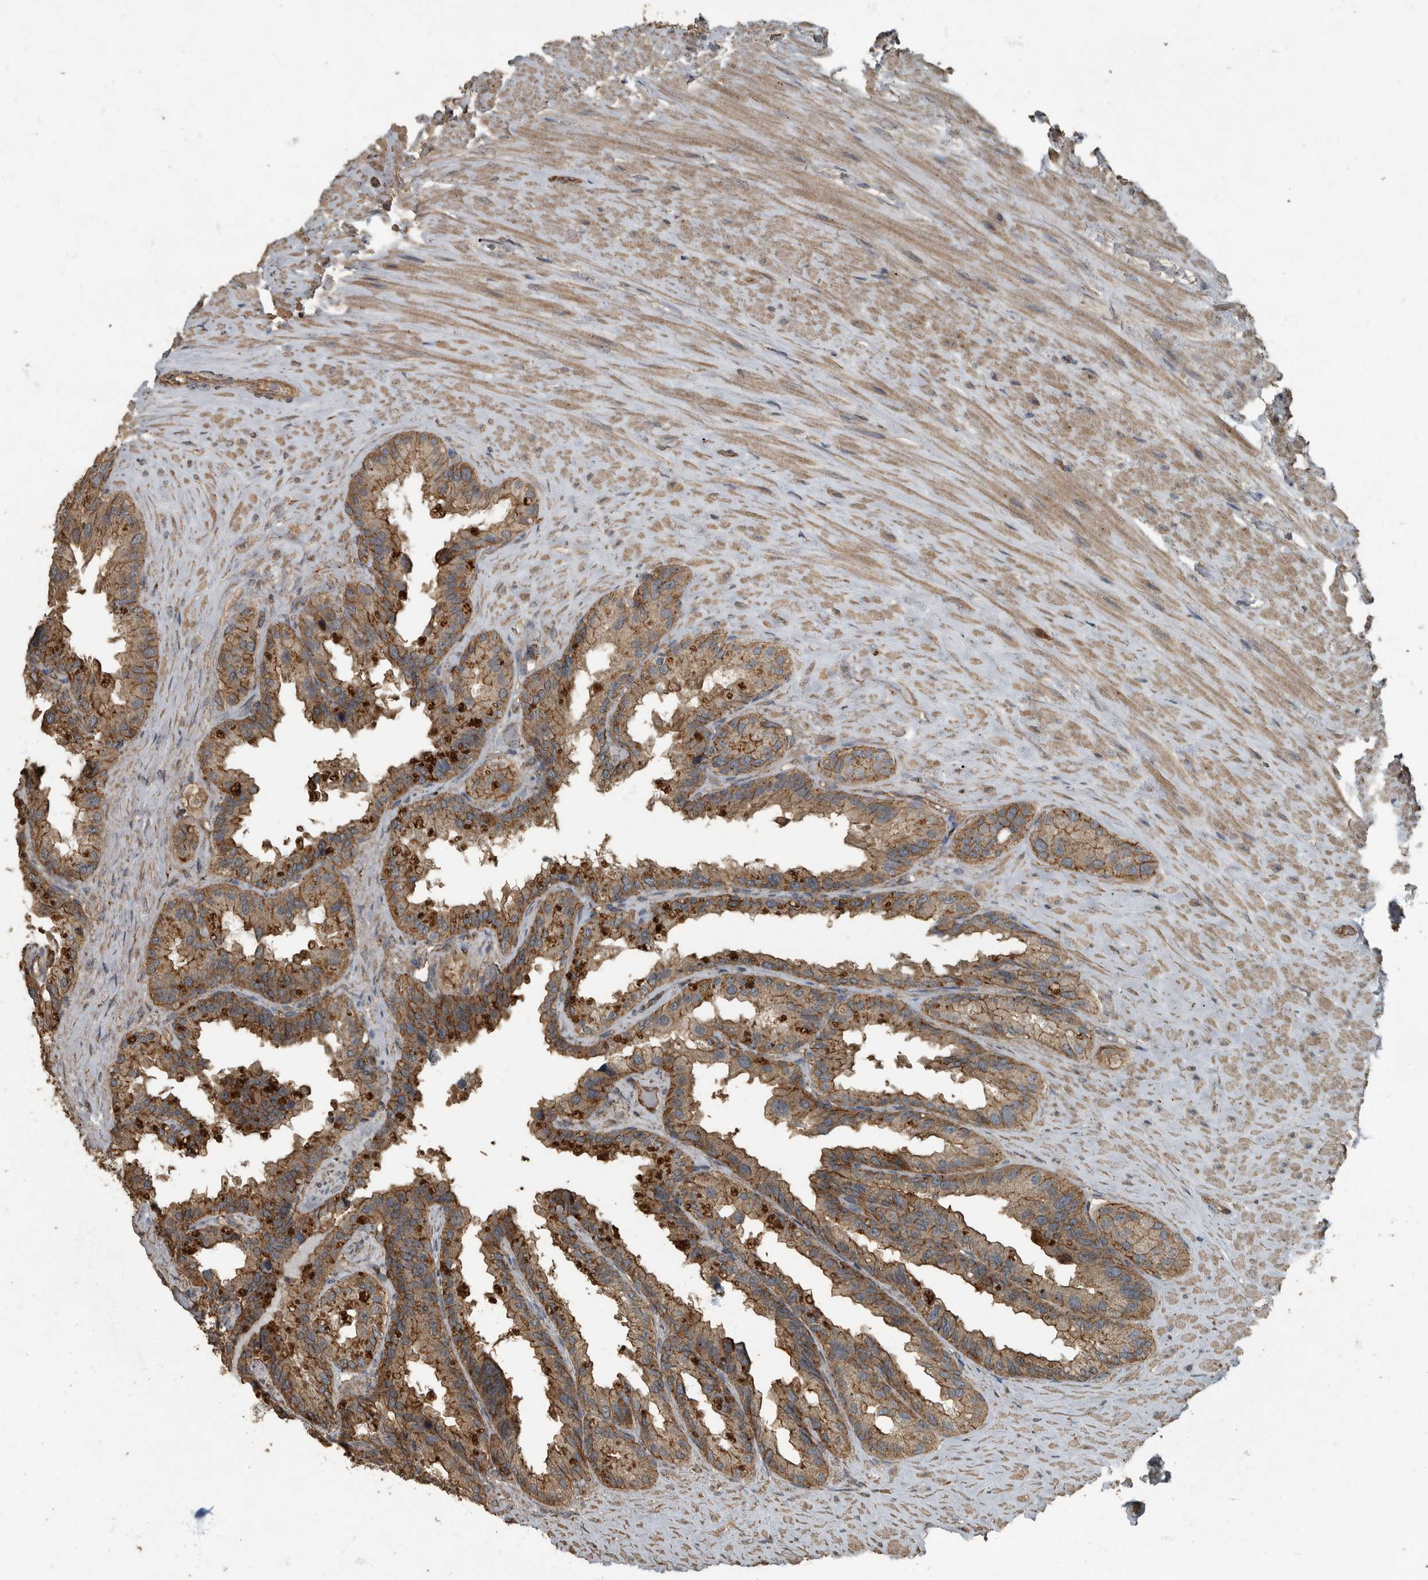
{"staining": {"intensity": "moderate", "quantity": ">75%", "location": "cytoplasmic/membranous"}, "tissue": "seminal vesicle", "cell_type": "Glandular cells", "image_type": "normal", "snomed": [{"axis": "morphology", "description": "Normal tissue, NOS"}, {"axis": "topography", "description": "Seminal veicle"}], "caption": "Immunohistochemistry (IHC) of benign seminal vesicle reveals medium levels of moderate cytoplasmic/membranous positivity in about >75% of glandular cells. Immunohistochemistry (IHC) stains the protein of interest in brown and the nuclei are stained blue.", "gene": "IL15RA", "patient": {"sex": "male", "age": 80}}